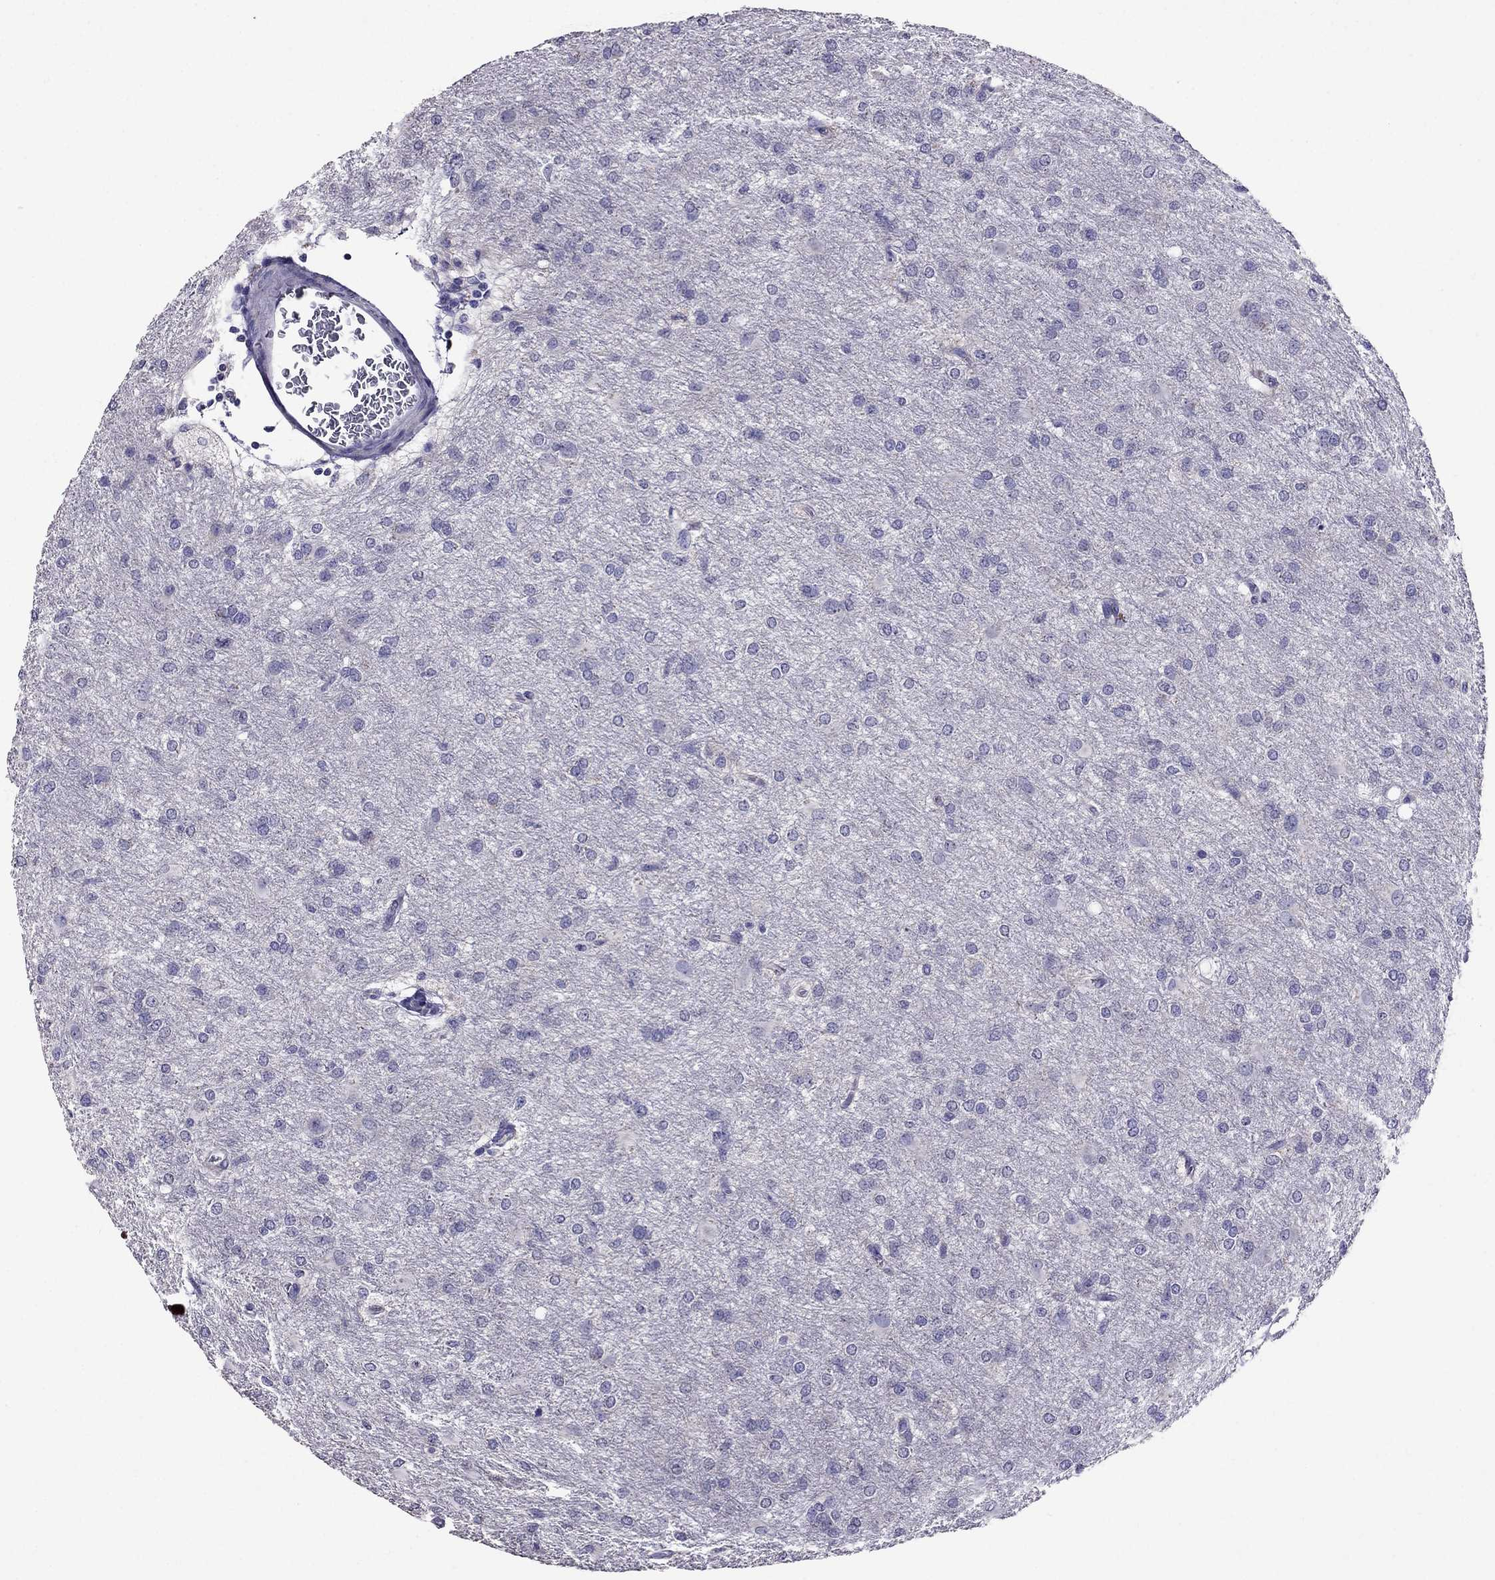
{"staining": {"intensity": "negative", "quantity": "none", "location": "none"}, "tissue": "glioma", "cell_type": "Tumor cells", "image_type": "cancer", "snomed": [{"axis": "morphology", "description": "Glioma, malignant, High grade"}, {"axis": "topography", "description": "Brain"}], "caption": "Tumor cells are negative for protein expression in human glioma.", "gene": "OXCT2", "patient": {"sex": "male", "age": 68}}